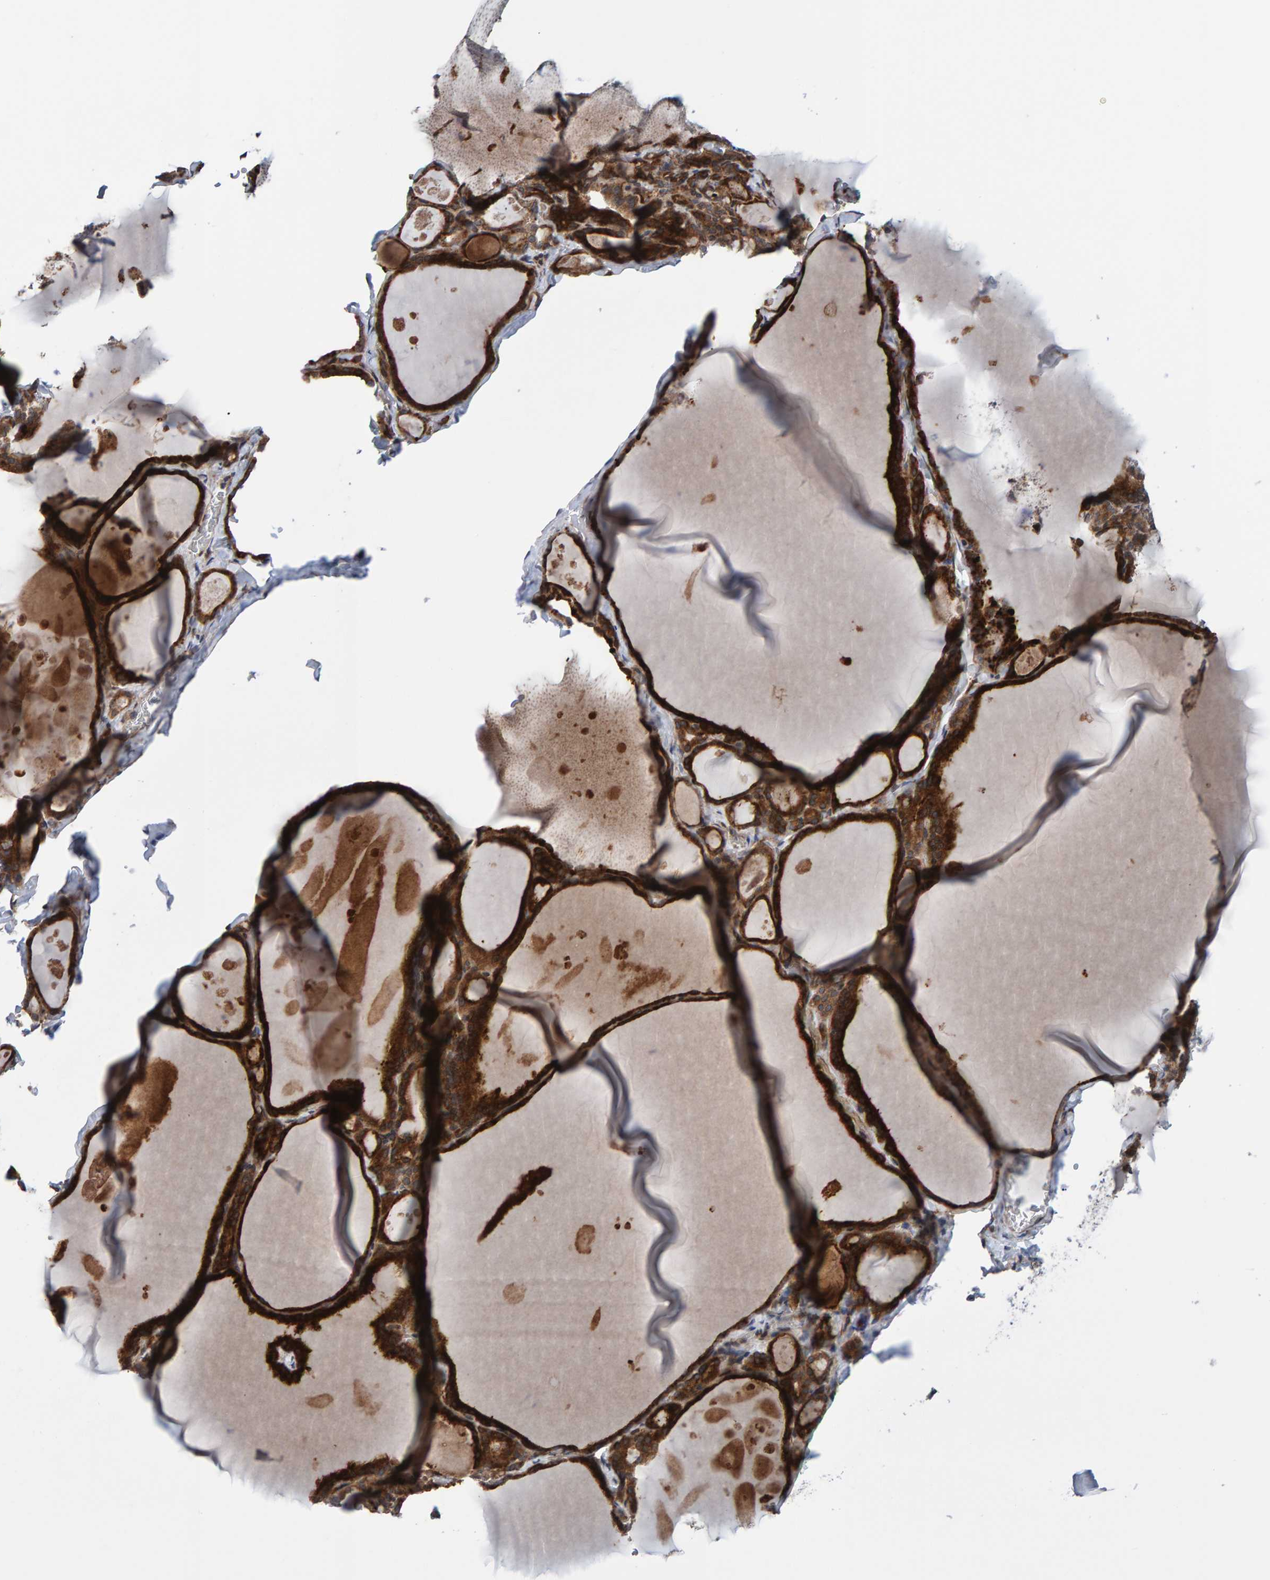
{"staining": {"intensity": "strong", "quantity": ">75%", "location": "cytoplasmic/membranous"}, "tissue": "thyroid gland", "cell_type": "Glandular cells", "image_type": "normal", "snomed": [{"axis": "morphology", "description": "Normal tissue, NOS"}, {"axis": "topography", "description": "Thyroid gland"}], "caption": "Protein staining displays strong cytoplasmic/membranous expression in approximately >75% of glandular cells in unremarkable thyroid gland.", "gene": "MFSD6L", "patient": {"sex": "male", "age": 56}}